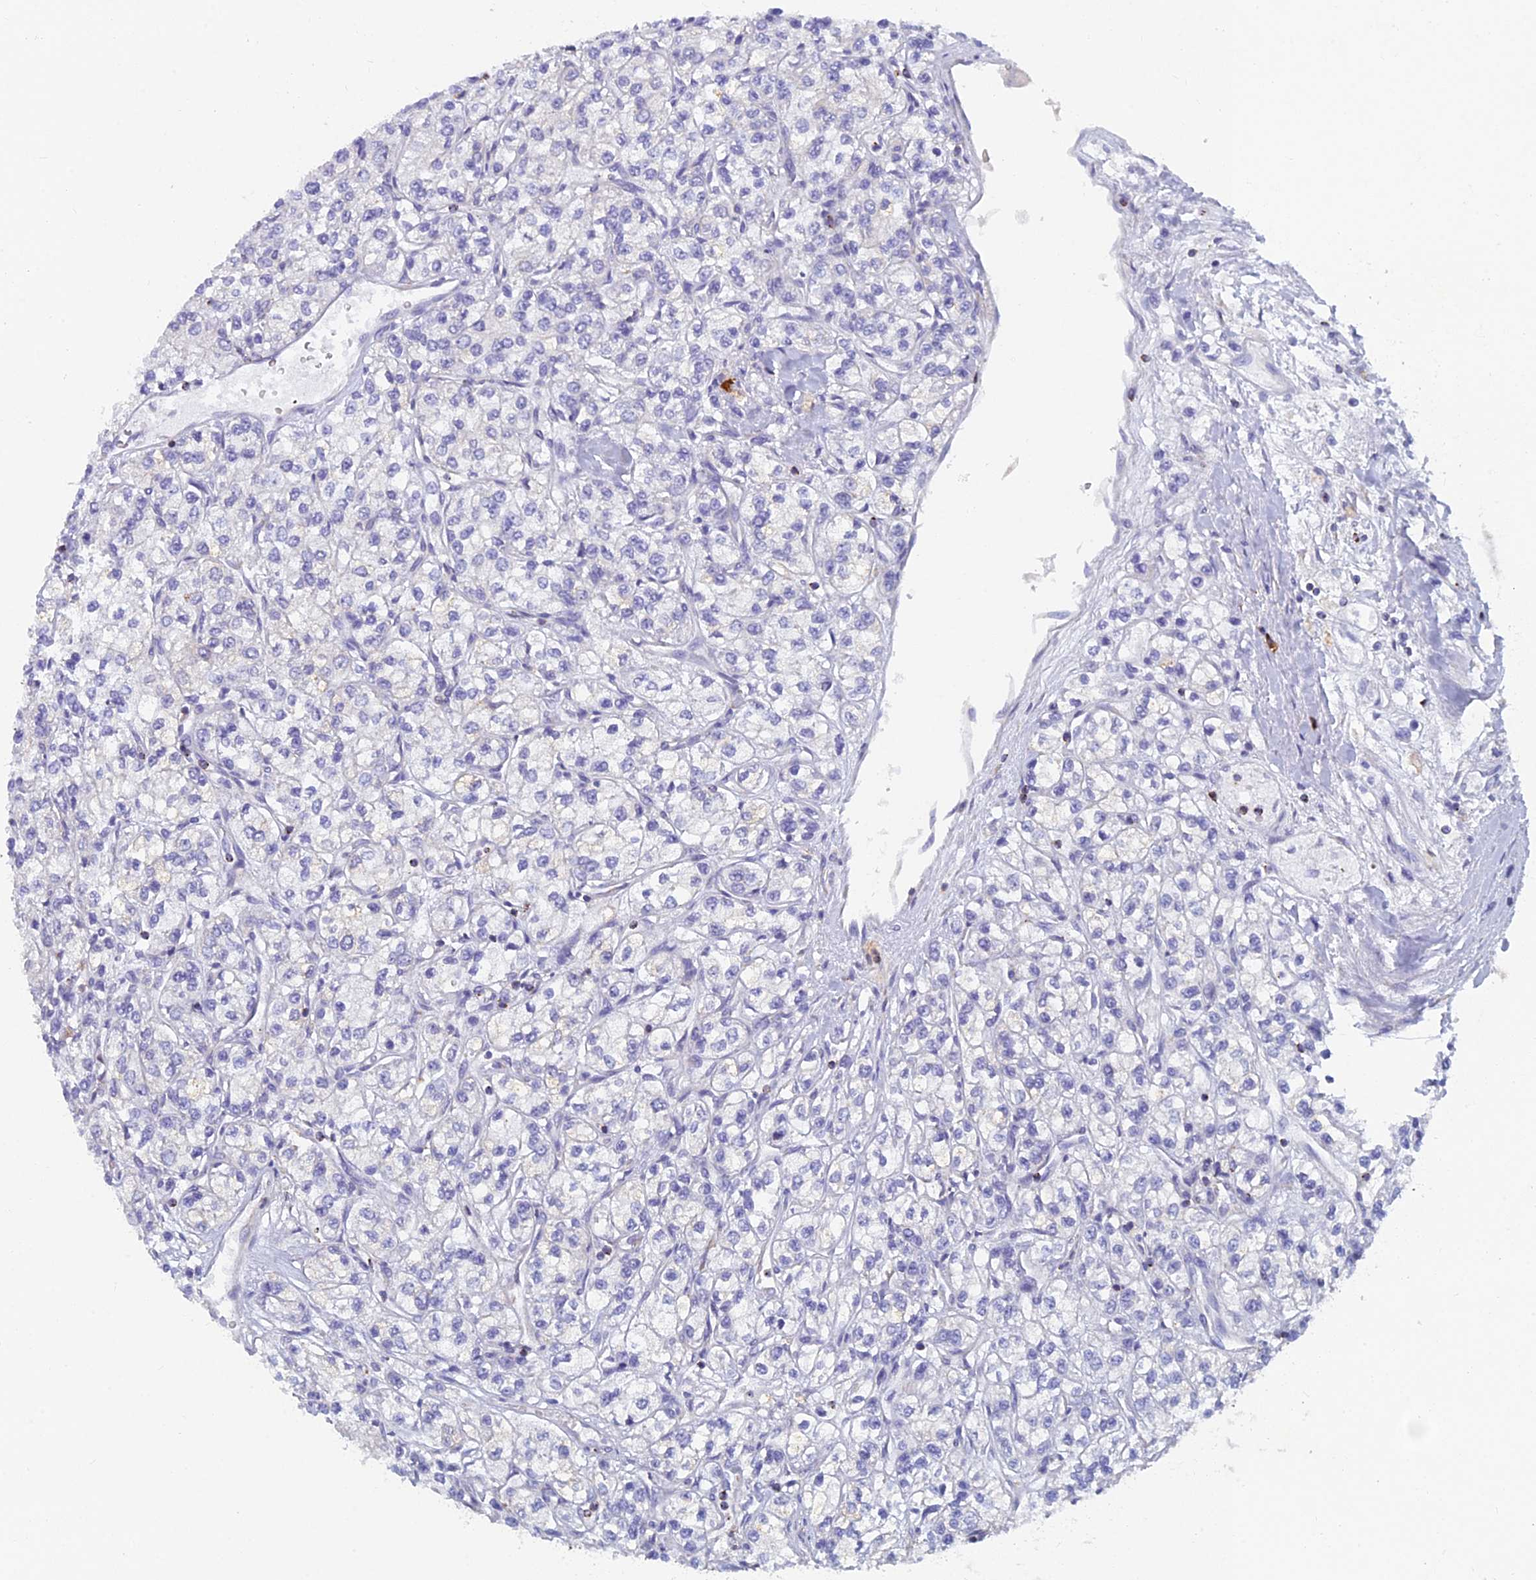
{"staining": {"intensity": "negative", "quantity": "none", "location": "none"}, "tissue": "renal cancer", "cell_type": "Tumor cells", "image_type": "cancer", "snomed": [{"axis": "morphology", "description": "Adenocarcinoma, NOS"}, {"axis": "topography", "description": "Kidney"}], "caption": "Immunohistochemistry (IHC) of renal cancer shows no expression in tumor cells.", "gene": "ABI3BP", "patient": {"sex": "male", "age": 80}}